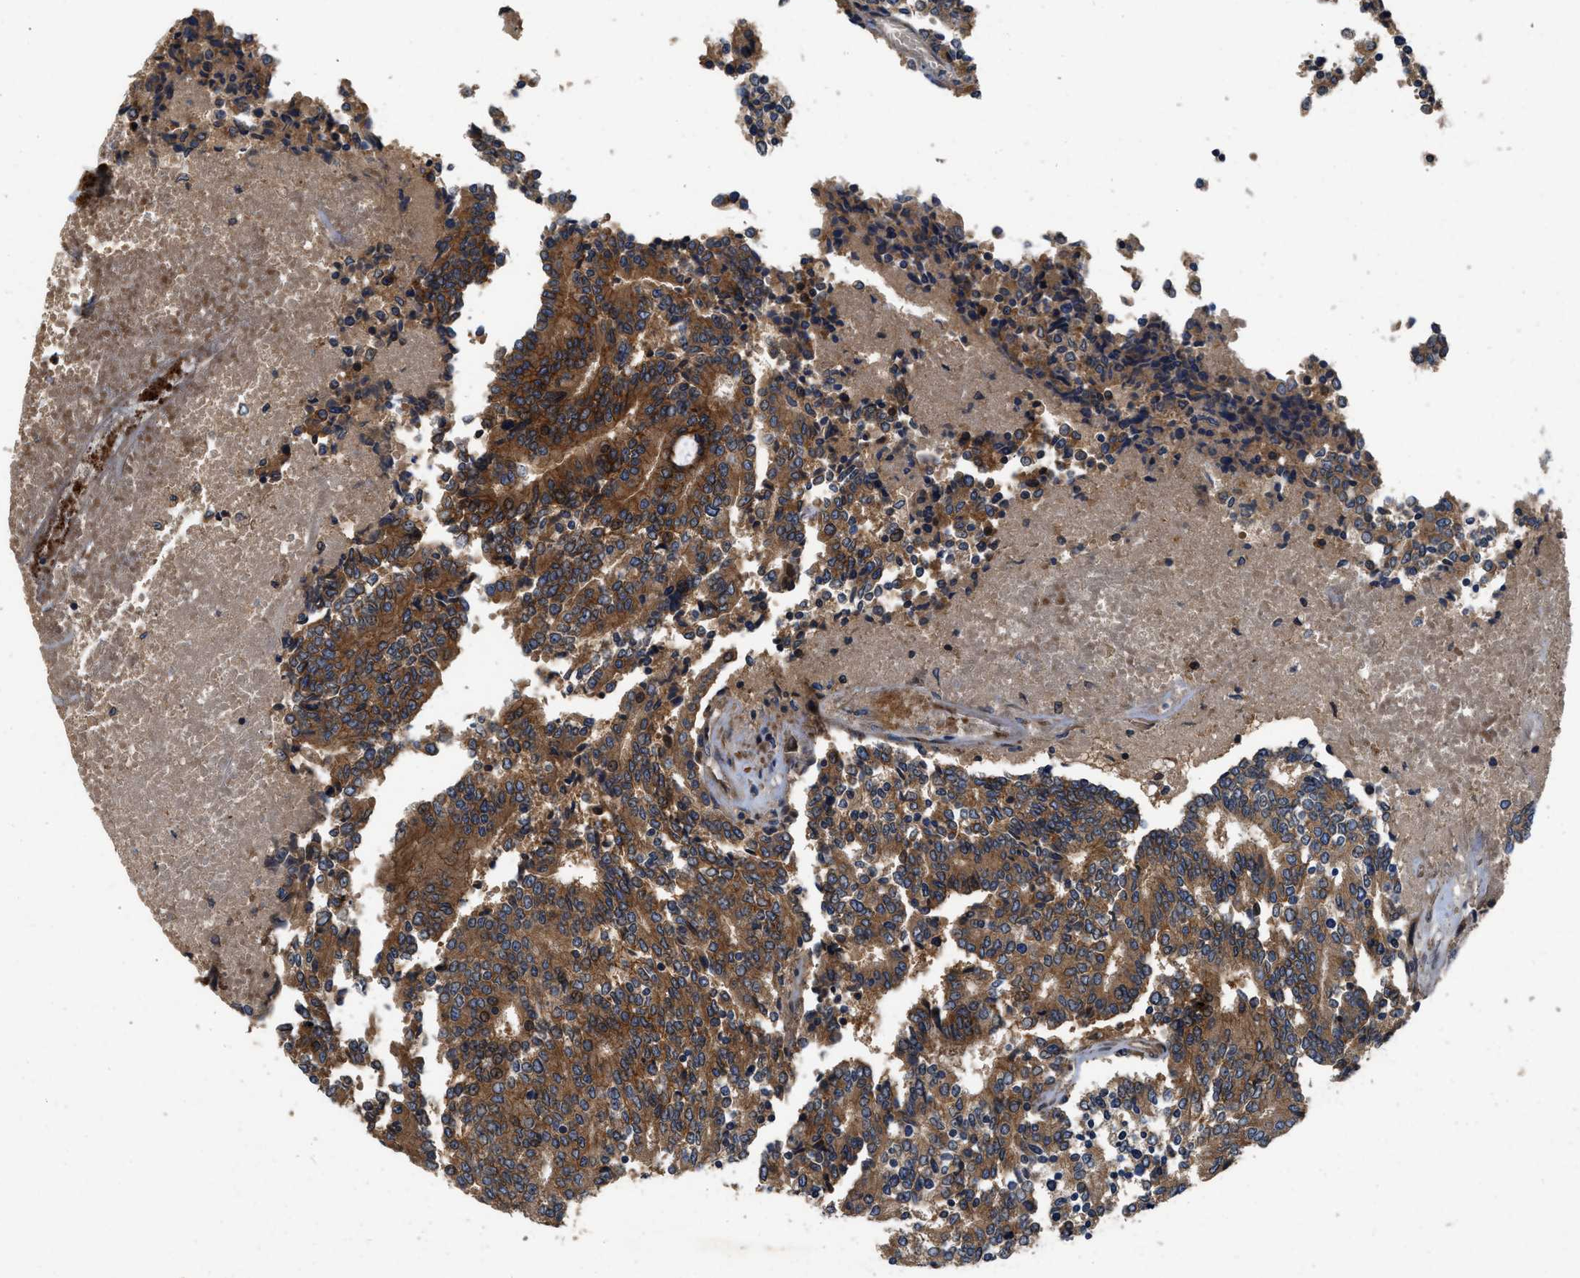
{"staining": {"intensity": "moderate", "quantity": ">75%", "location": "cytoplasmic/membranous"}, "tissue": "prostate cancer", "cell_type": "Tumor cells", "image_type": "cancer", "snomed": [{"axis": "morphology", "description": "Normal tissue, NOS"}, {"axis": "morphology", "description": "Adenocarcinoma, High grade"}, {"axis": "topography", "description": "Prostate"}, {"axis": "topography", "description": "Seminal veicle"}], "caption": "Moderate cytoplasmic/membranous protein expression is present in about >75% of tumor cells in prostate cancer (adenocarcinoma (high-grade)).", "gene": "CNNM3", "patient": {"sex": "male", "age": 55}}